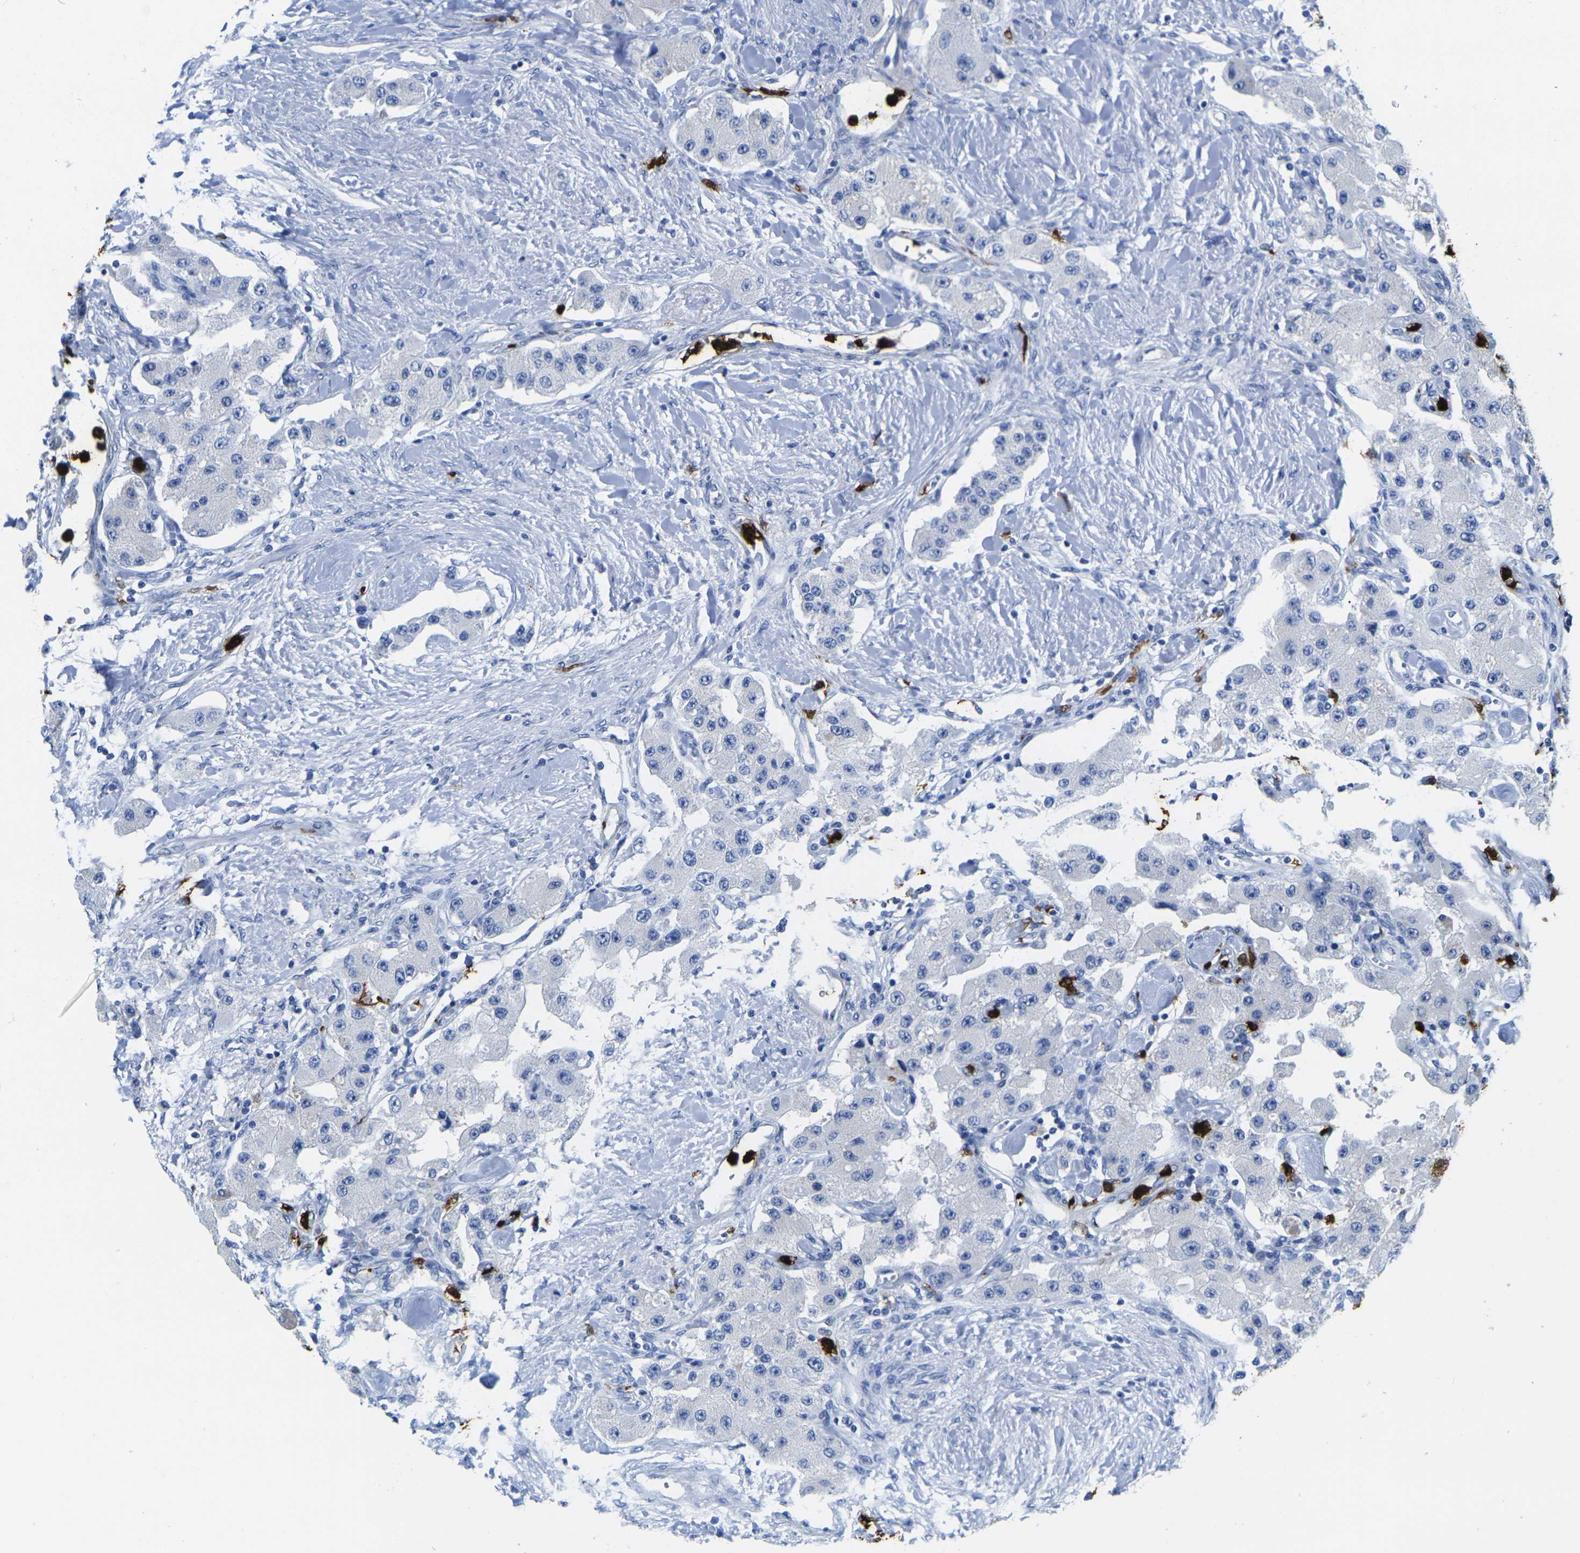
{"staining": {"intensity": "negative", "quantity": "none", "location": "none"}, "tissue": "carcinoid", "cell_type": "Tumor cells", "image_type": "cancer", "snomed": [{"axis": "morphology", "description": "Carcinoid, malignant, NOS"}, {"axis": "topography", "description": "Pancreas"}], "caption": "This is an IHC image of carcinoid. There is no expression in tumor cells.", "gene": "S100A9", "patient": {"sex": "male", "age": 41}}